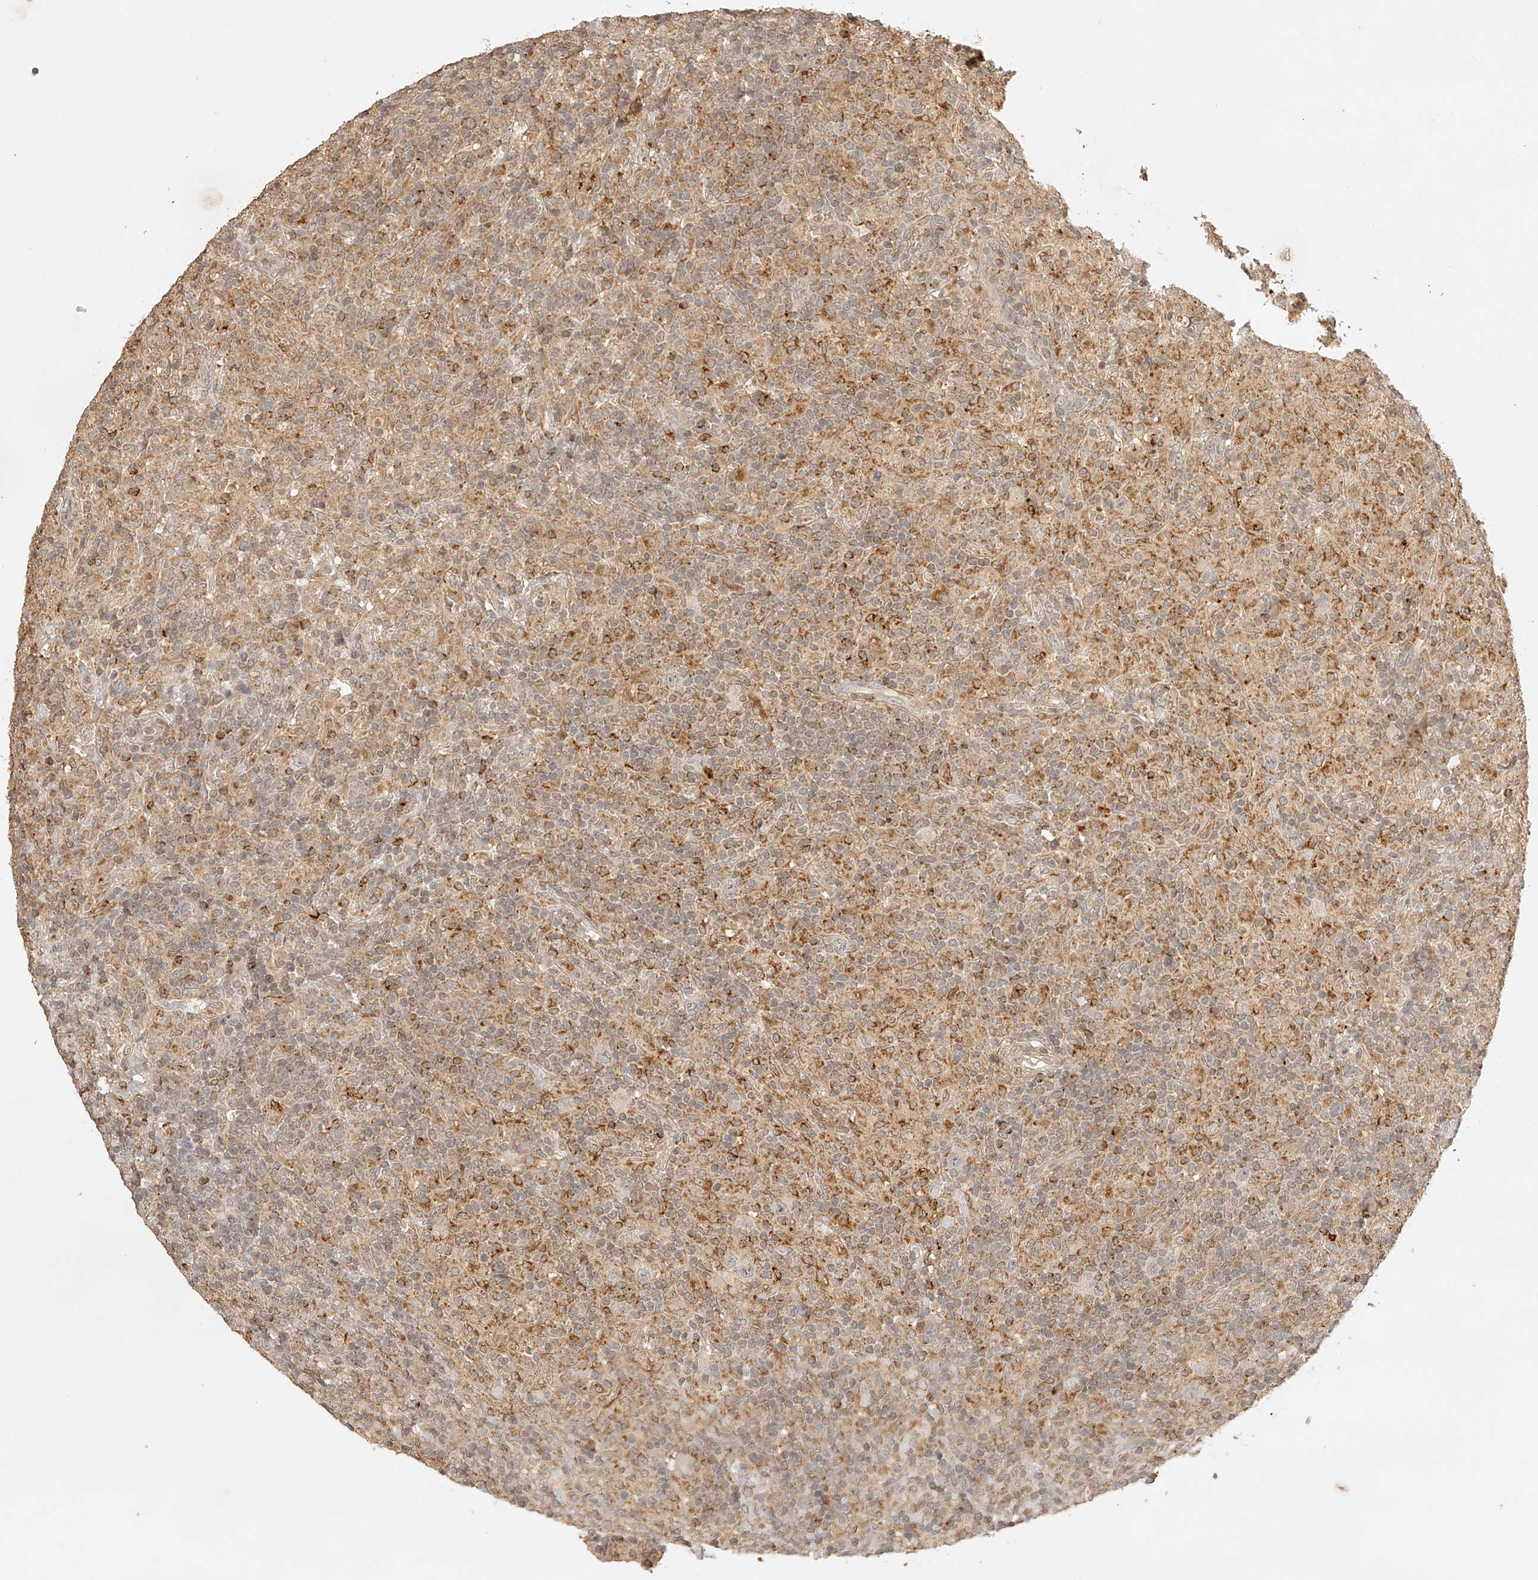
{"staining": {"intensity": "negative", "quantity": "none", "location": "none"}, "tissue": "lymphoma", "cell_type": "Tumor cells", "image_type": "cancer", "snomed": [{"axis": "morphology", "description": "Hodgkin's disease, NOS"}, {"axis": "topography", "description": "Lymph node"}], "caption": "Immunohistochemical staining of human Hodgkin's disease demonstrates no significant expression in tumor cells.", "gene": "BCL2L11", "patient": {"sex": "male", "age": 70}}